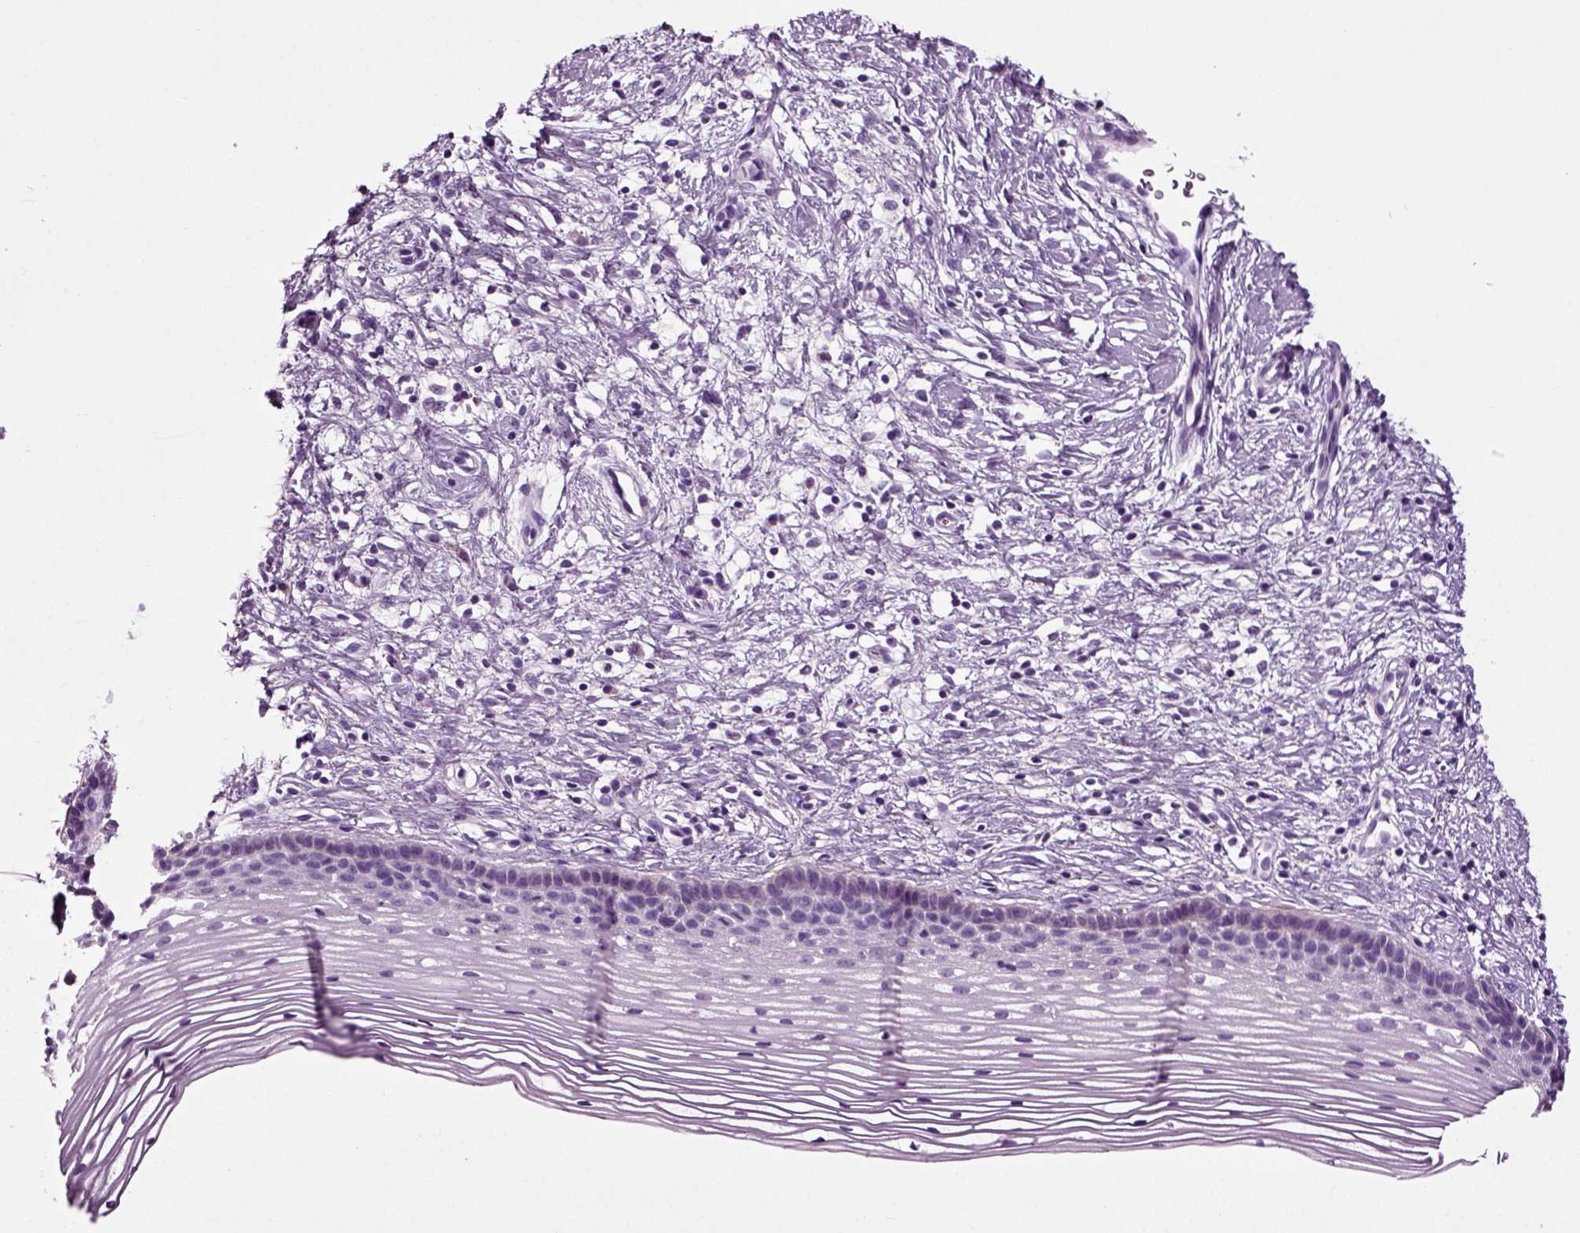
{"staining": {"intensity": "negative", "quantity": "none", "location": "none"}, "tissue": "cervix", "cell_type": "Glandular cells", "image_type": "normal", "snomed": [{"axis": "morphology", "description": "Normal tissue, NOS"}, {"axis": "topography", "description": "Cervix"}], "caption": "This is a micrograph of IHC staining of benign cervix, which shows no positivity in glandular cells. Brightfield microscopy of immunohistochemistry (IHC) stained with DAB (brown) and hematoxylin (blue), captured at high magnification.", "gene": "DNAH10", "patient": {"sex": "female", "age": 39}}